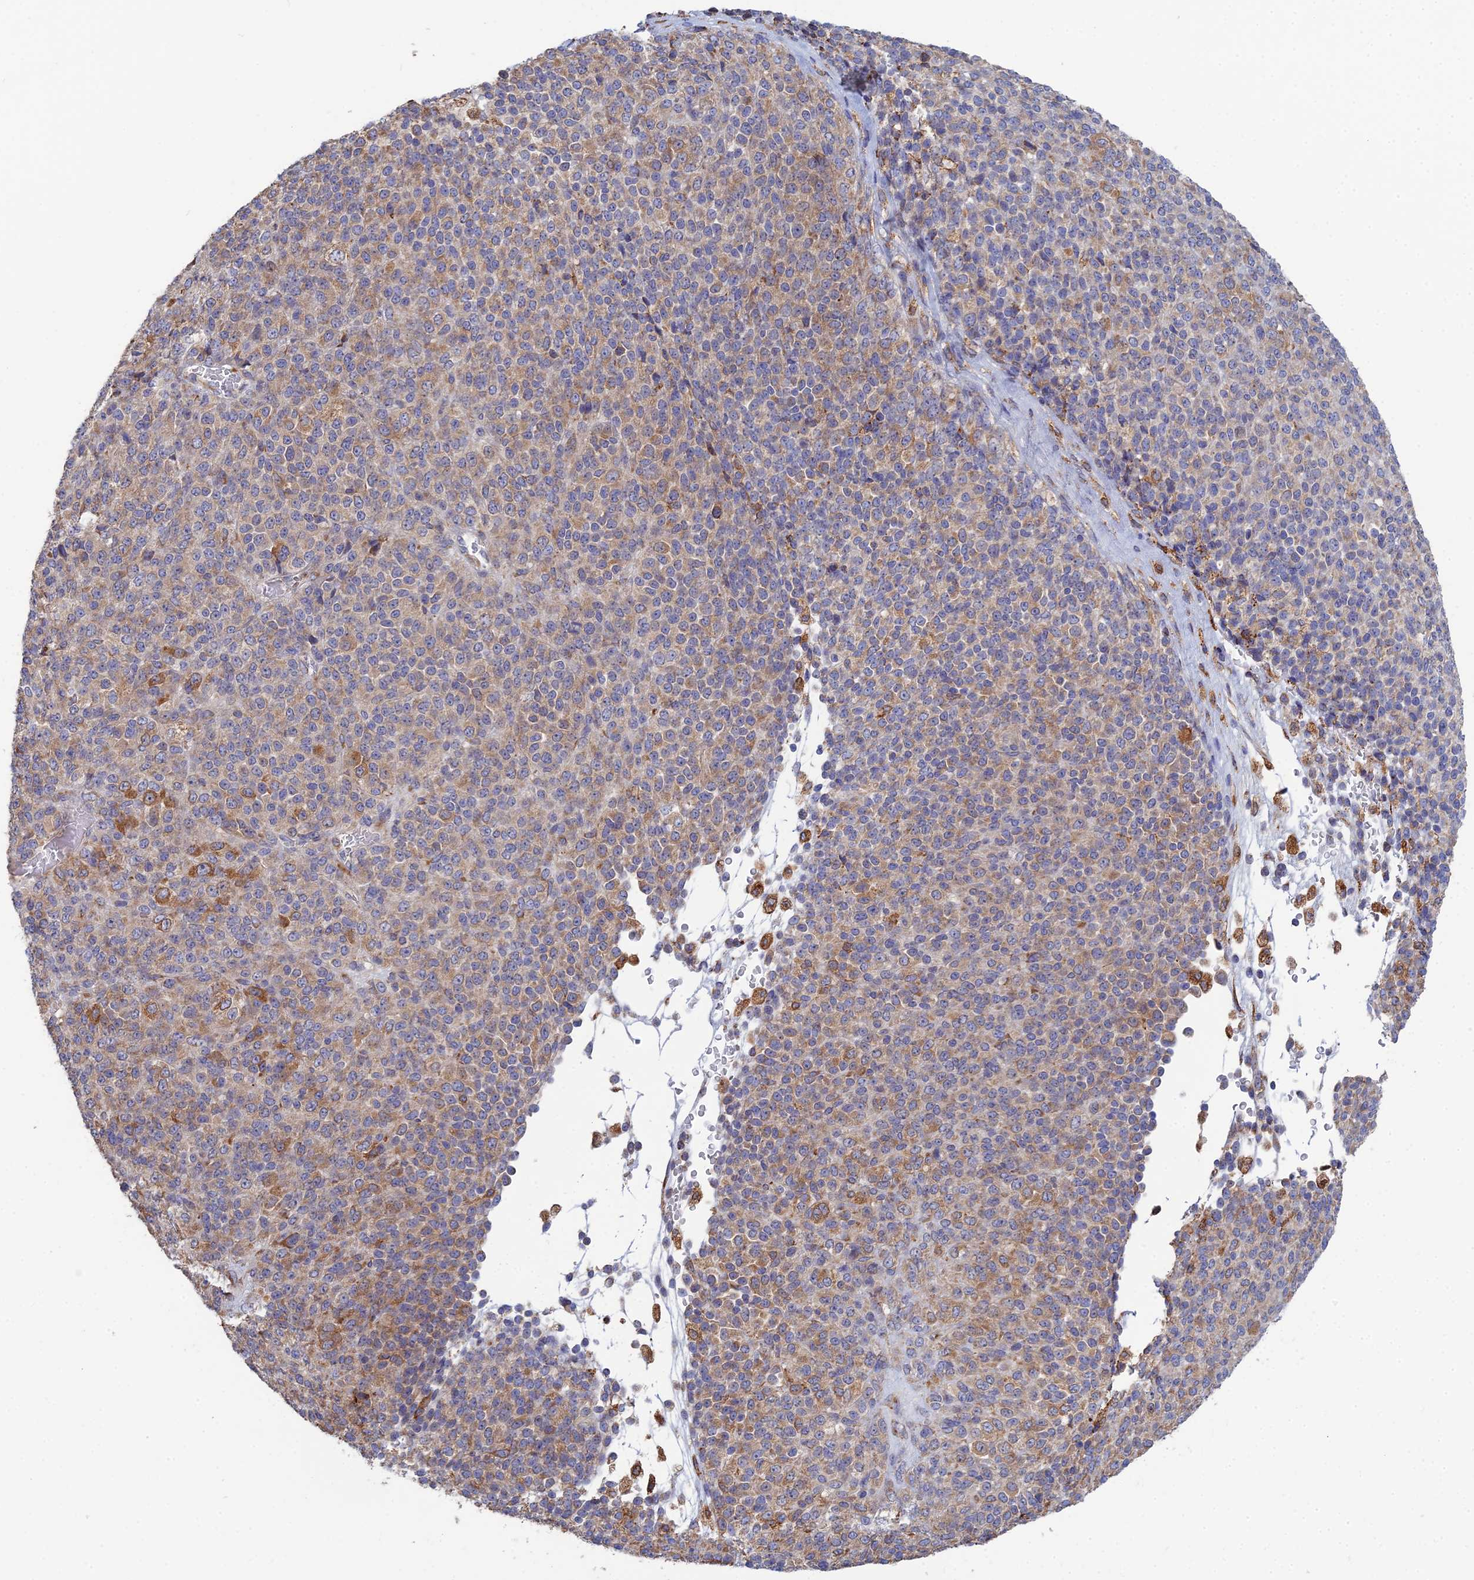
{"staining": {"intensity": "moderate", "quantity": "25%-75%", "location": "cytoplasmic/membranous"}, "tissue": "melanoma", "cell_type": "Tumor cells", "image_type": "cancer", "snomed": [{"axis": "morphology", "description": "Malignant melanoma, Metastatic site"}, {"axis": "topography", "description": "Brain"}], "caption": "Immunohistochemical staining of human malignant melanoma (metastatic site) displays moderate cytoplasmic/membranous protein positivity in about 25%-75% of tumor cells.", "gene": "TRAPPC6A", "patient": {"sex": "female", "age": 56}}